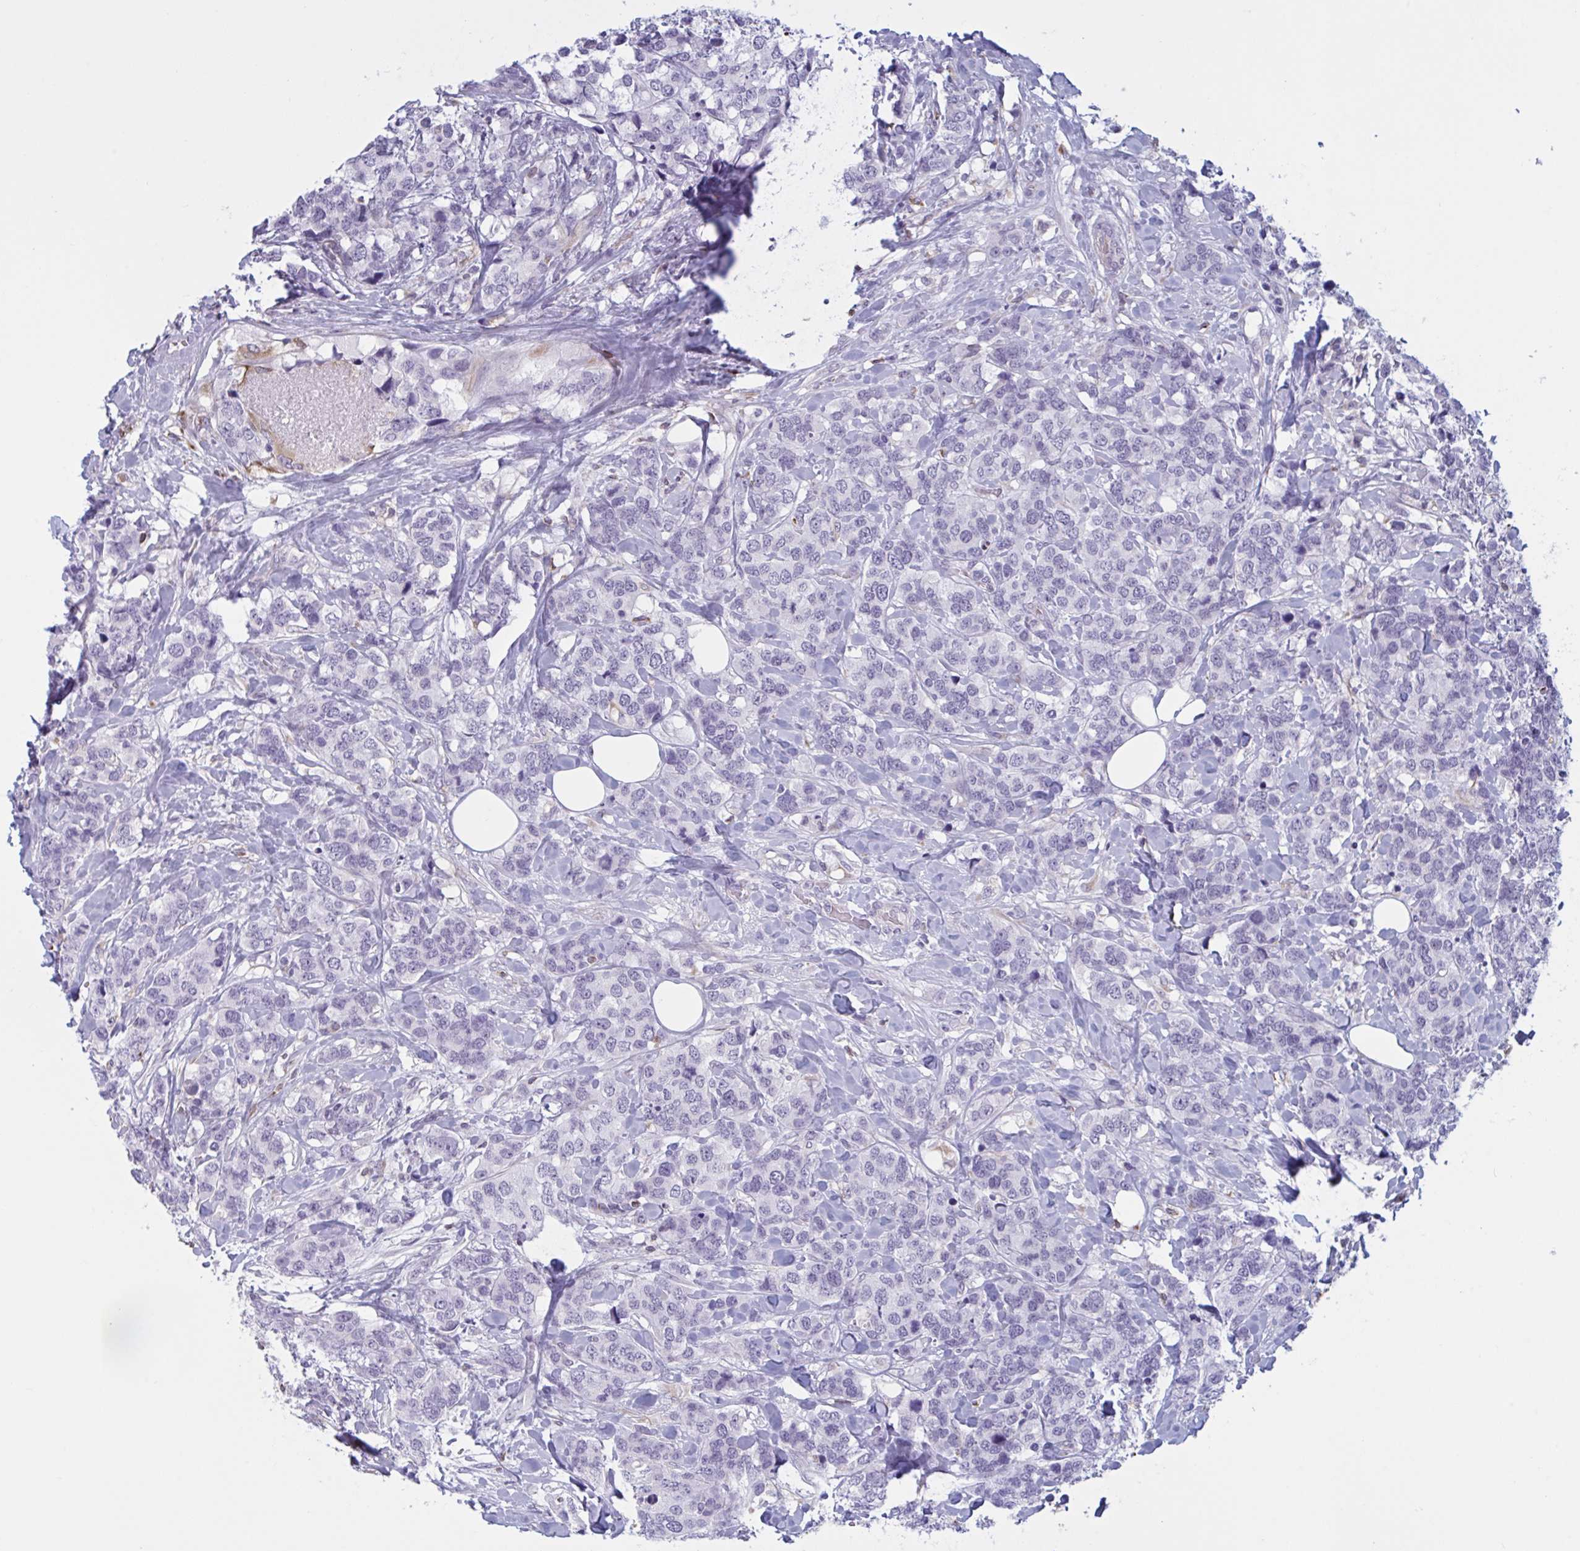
{"staining": {"intensity": "negative", "quantity": "none", "location": "none"}, "tissue": "breast cancer", "cell_type": "Tumor cells", "image_type": "cancer", "snomed": [{"axis": "morphology", "description": "Lobular carcinoma"}, {"axis": "topography", "description": "Breast"}], "caption": "This is an IHC photomicrograph of lobular carcinoma (breast). There is no positivity in tumor cells.", "gene": "OR1L3", "patient": {"sex": "female", "age": 59}}